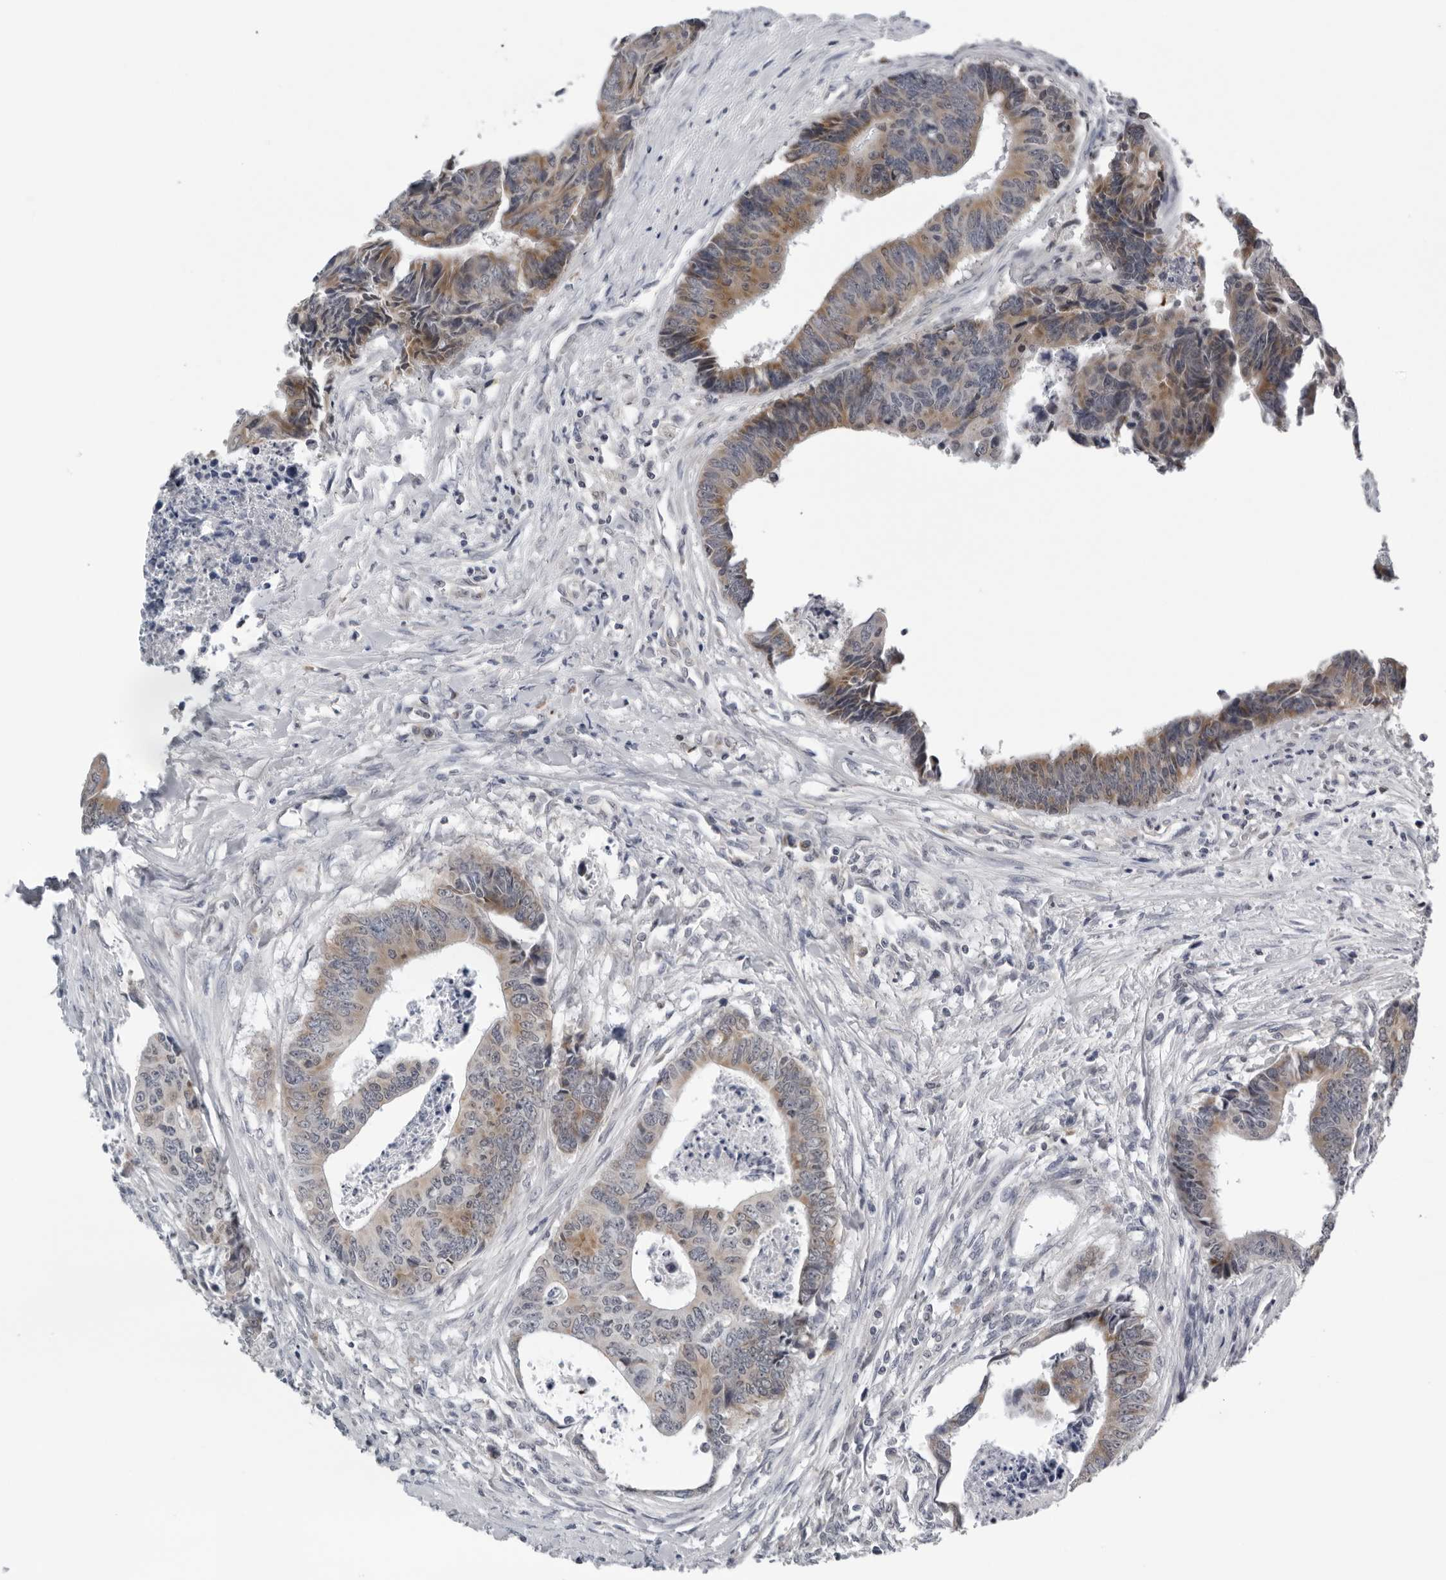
{"staining": {"intensity": "moderate", "quantity": "25%-75%", "location": "cytoplasmic/membranous"}, "tissue": "colorectal cancer", "cell_type": "Tumor cells", "image_type": "cancer", "snomed": [{"axis": "morphology", "description": "Adenocarcinoma, NOS"}, {"axis": "topography", "description": "Rectum"}], "caption": "DAB immunohistochemical staining of human colorectal cancer (adenocarcinoma) shows moderate cytoplasmic/membranous protein expression in approximately 25%-75% of tumor cells.", "gene": "CPT2", "patient": {"sex": "male", "age": 84}}